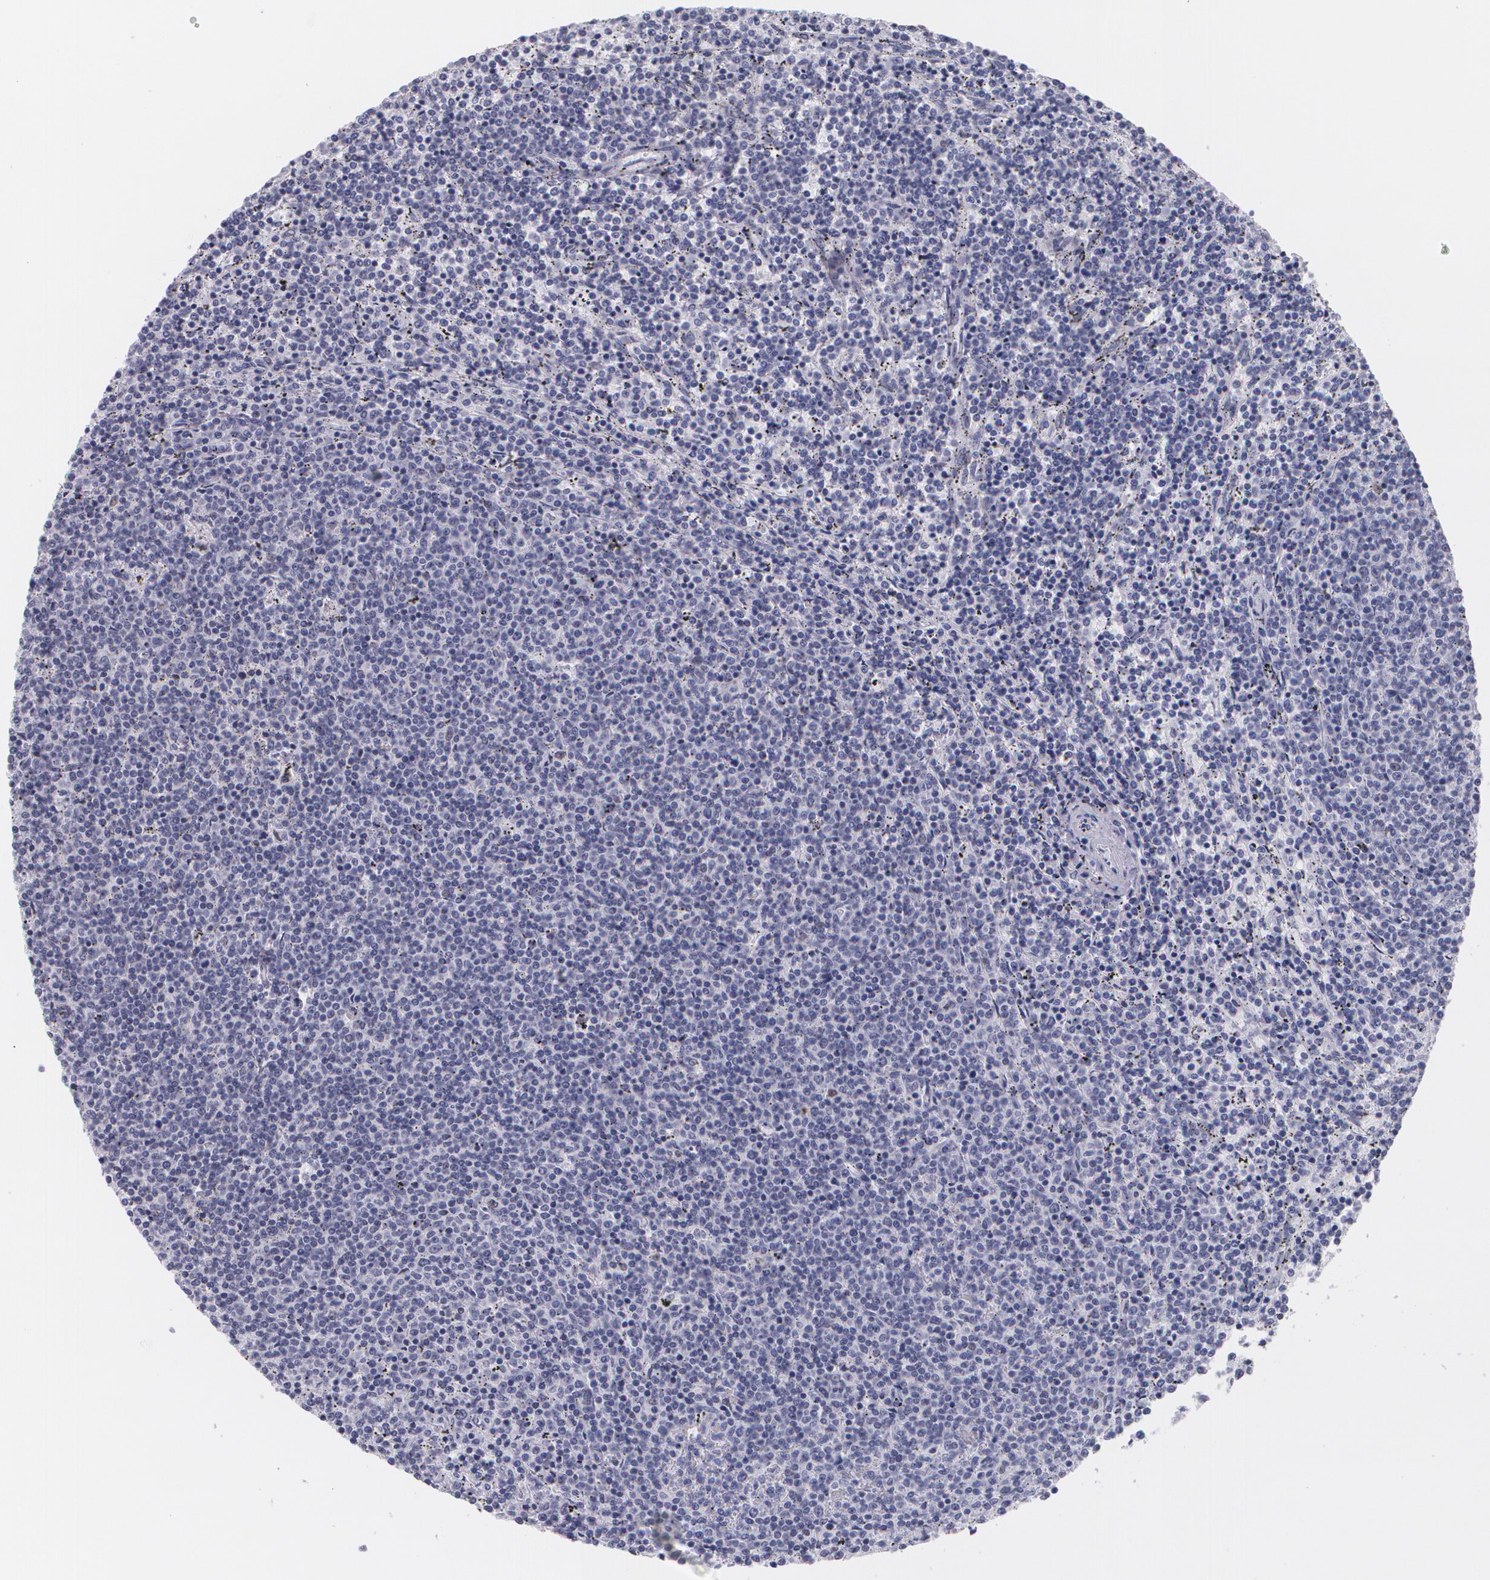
{"staining": {"intensity": "negative", "quantity": "none", "location": "none"}, "tissue": "lymphoma", "cell_type": "Tumor cells", "image_type": "cancer", "snomed": [{"axis": "morphology", "description": "Malignant lymphoma, non-Hodgkin's type, Low grade"}, {"axis": "topography", "description": "Spleen"}], "caption": "Immunohistochemistry (IHC) photomicrograph of neoplastic tissue: low-grade malignant lymphoma, non-Hodgkin's type stained with DAB (3,3'-diaminobenzidine) demonstrates no significant protein staining in tumor cells.", "gene": "TP53", "patient": {"sex": "female", "age": 50}}